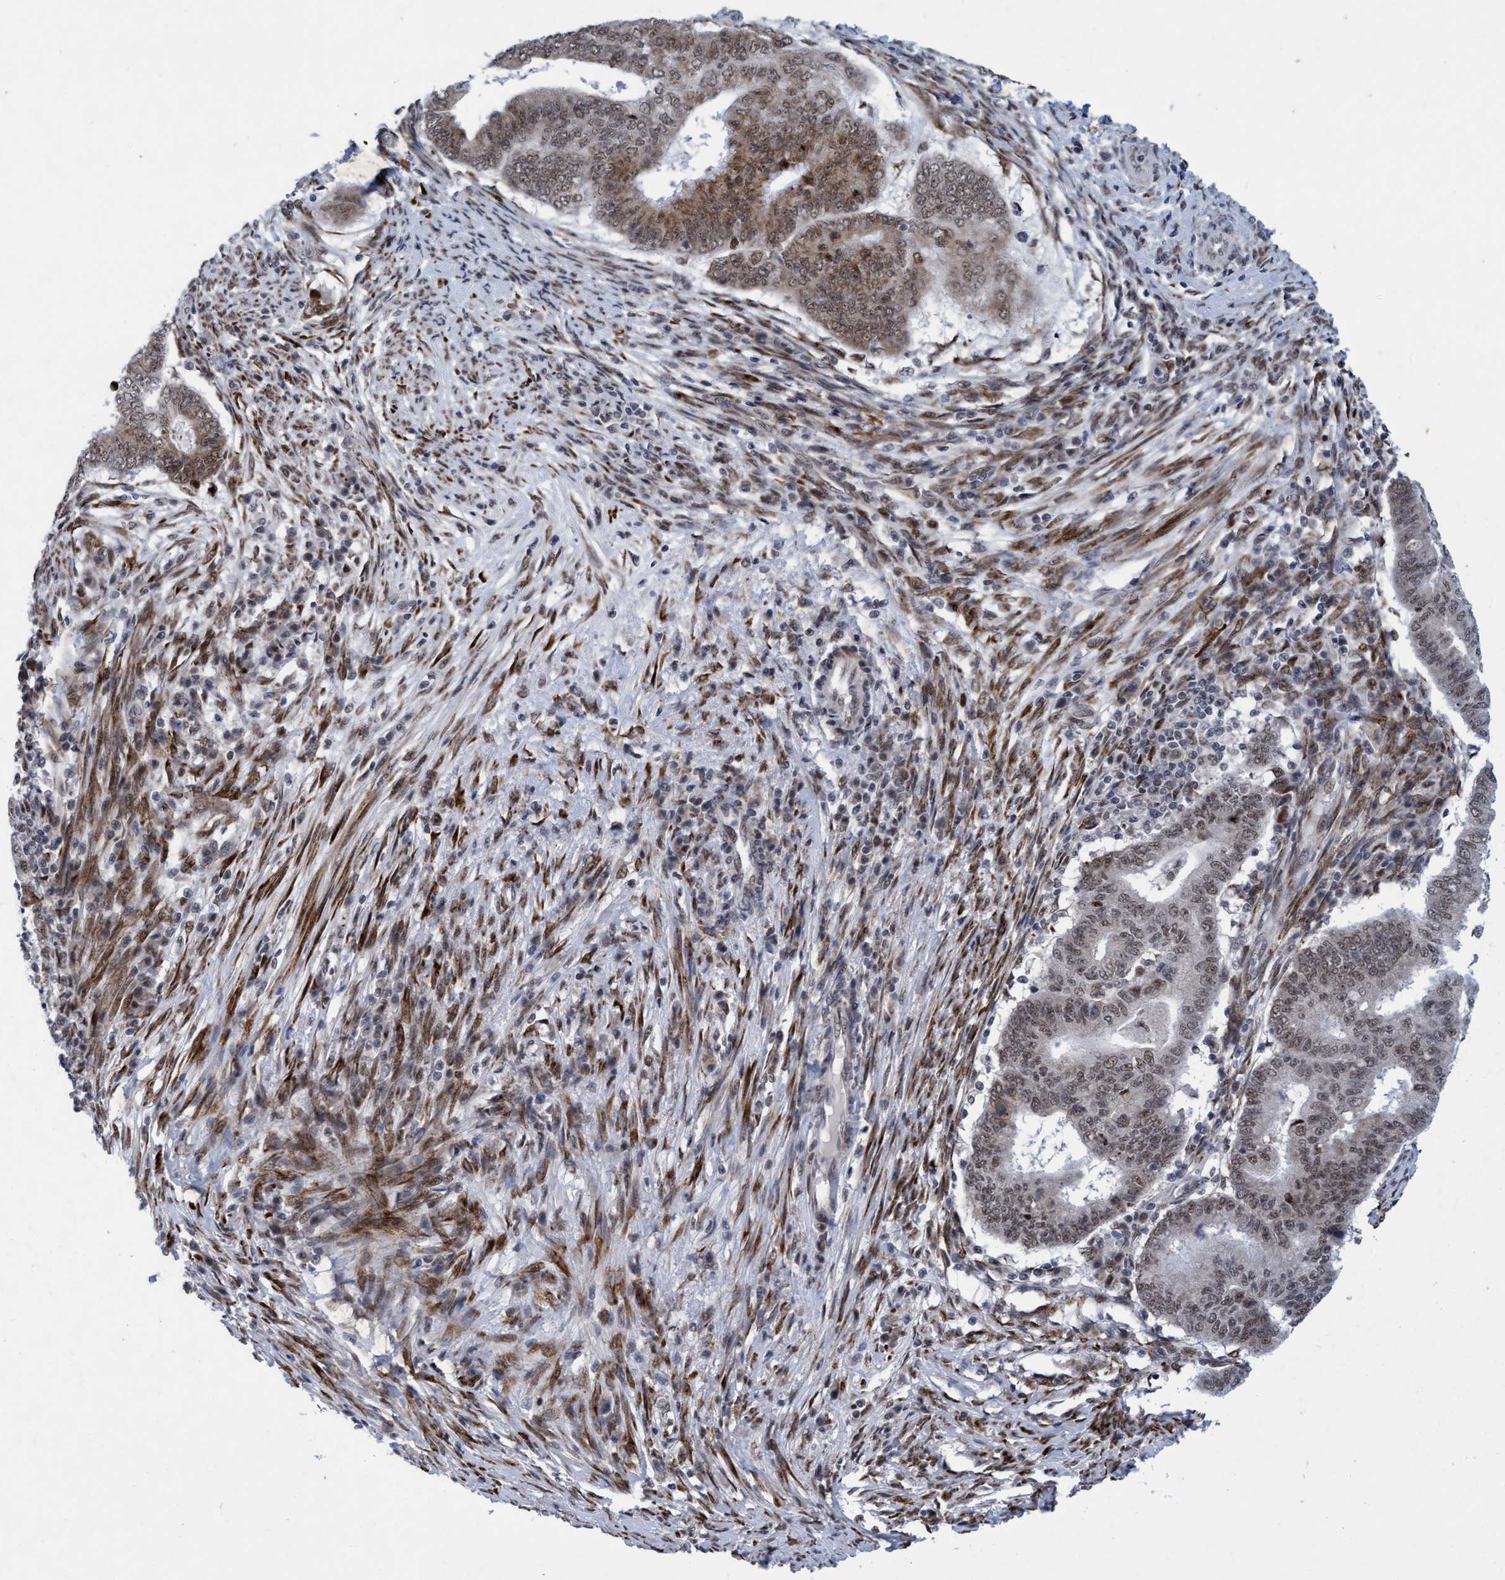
{"staining": {"intensity": "weak", "quantity": ">75%", "location": "cytoplasmic/membranous,nuclear"}, "tissue": "endometrial cancer", "cell_type": "Tumor cells", "image_type": "cancer", "snomed": [{"axis": "morphology", "description": "Polyp, NOS"}, {"axis": "morphology", "description": "Adenocarcinoma, NOS"}, {"axis": "morphology", "description": "Adenoma, NOS"}, {"axis": "topography", "description": "Endometrium"}], "caption": "Endometrial polyp tissue demonstrates weak cytoplasmic/membranous and nuclear positivity in approximately >75% of tumor cells", "gene": "GLT6D1", "patient": {"sex": "female", "age": 79}}